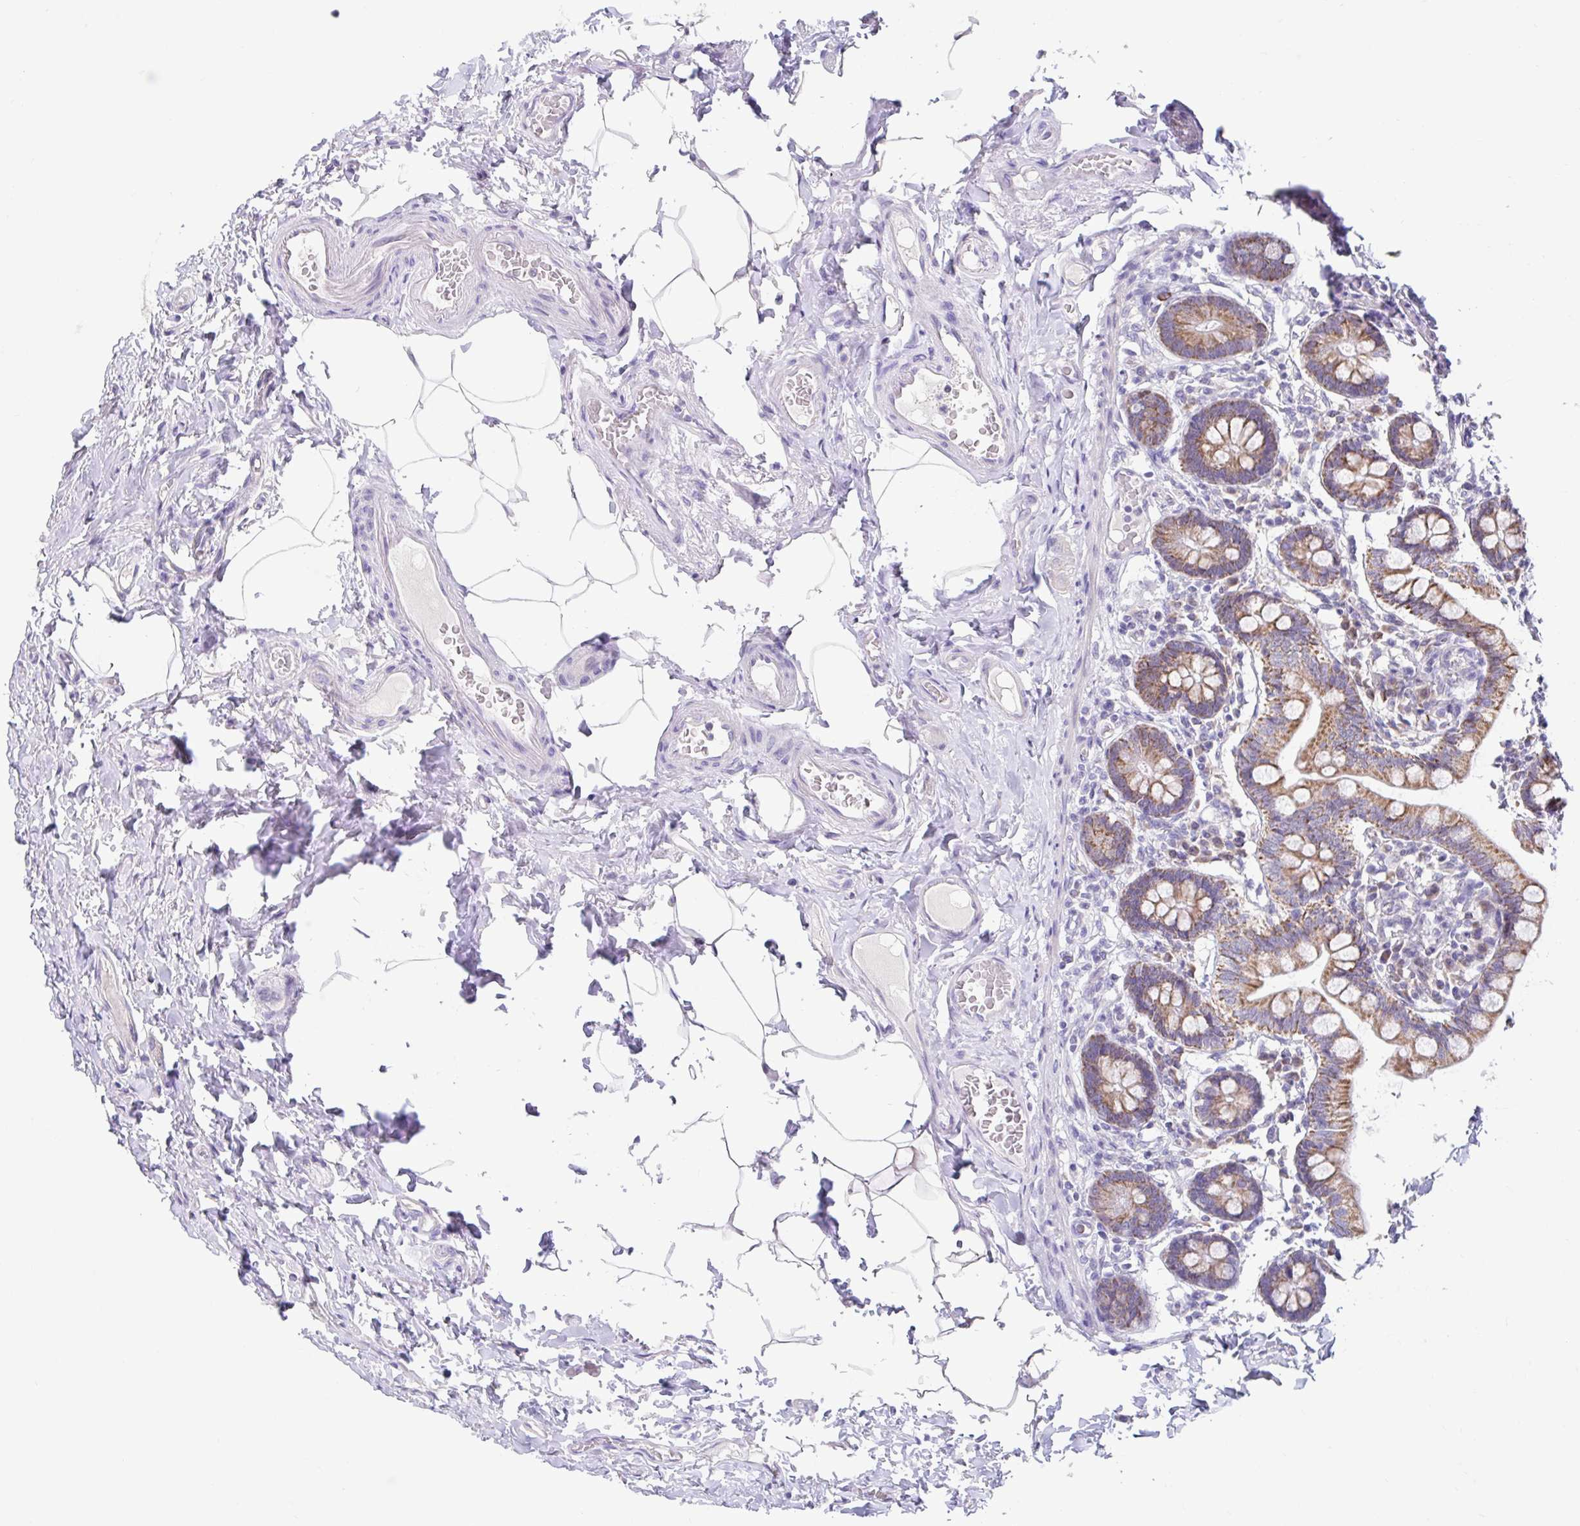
{"staining": {"intensity": "moderate", "quantity": ">75%", "location": "cytoplasmic/membranous"}, "tissue": "small intestine", "cell_type": "Glandular cells", "image_type": "normal", "snomed": [{"axis": "morphology", "description": "Normal tissue, NOS"}, {"axis": "topography", "description": "Small intestine"}], "caption": "This photomicrograph reveals benign small intestine stained with immunohistochemistry to label a protein in brown. The cytoplasmic/membranous of glandular cells show moderate positivity for the protein. Nuclei are counter-stained blue.", "gene": "NT5C1B", "patient": {"sex": "female", "age": 64}}